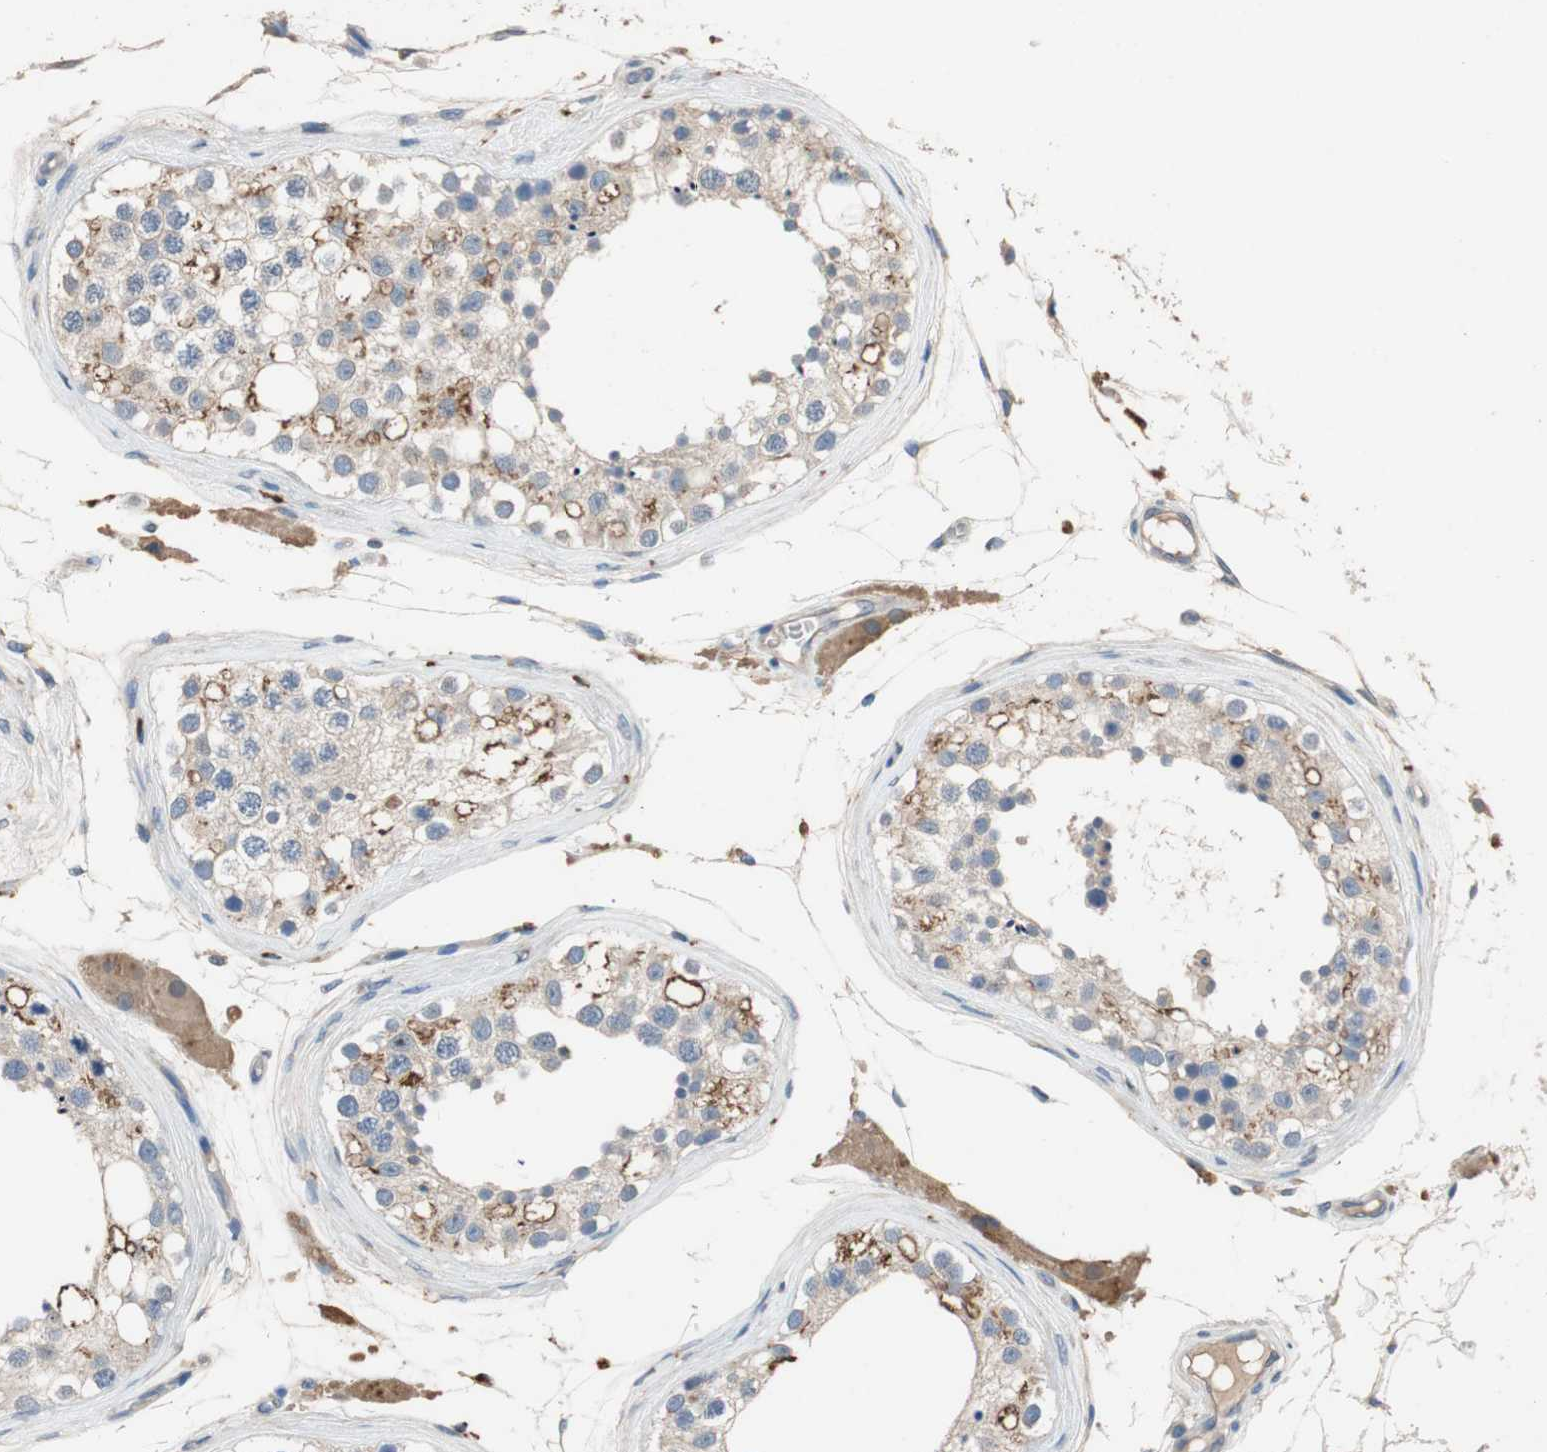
{"staining": {"intensity": "weak", "quantity": "<25%", "location": "cytoplasmic/membranous"}, "tissue": "testis", "cell_type": "Cells in seminiferous ducts", "image_type": "normal", "snomed": [{"axis": "morphology", "description": "Normal tissue, NOS"}, {"axis": "topography", "description": "Testis"}], "caption": "High magnification brightfield microscopy of normal testis stained with DAB (brown) and counterstained with hematoxylin (blue): cells in seminiferous ducts show no significant staining. (DAB IHC with hematoxylin counter stain).", "gene": "ADAP1", "patient": {"sex": "male", "age": 68}}